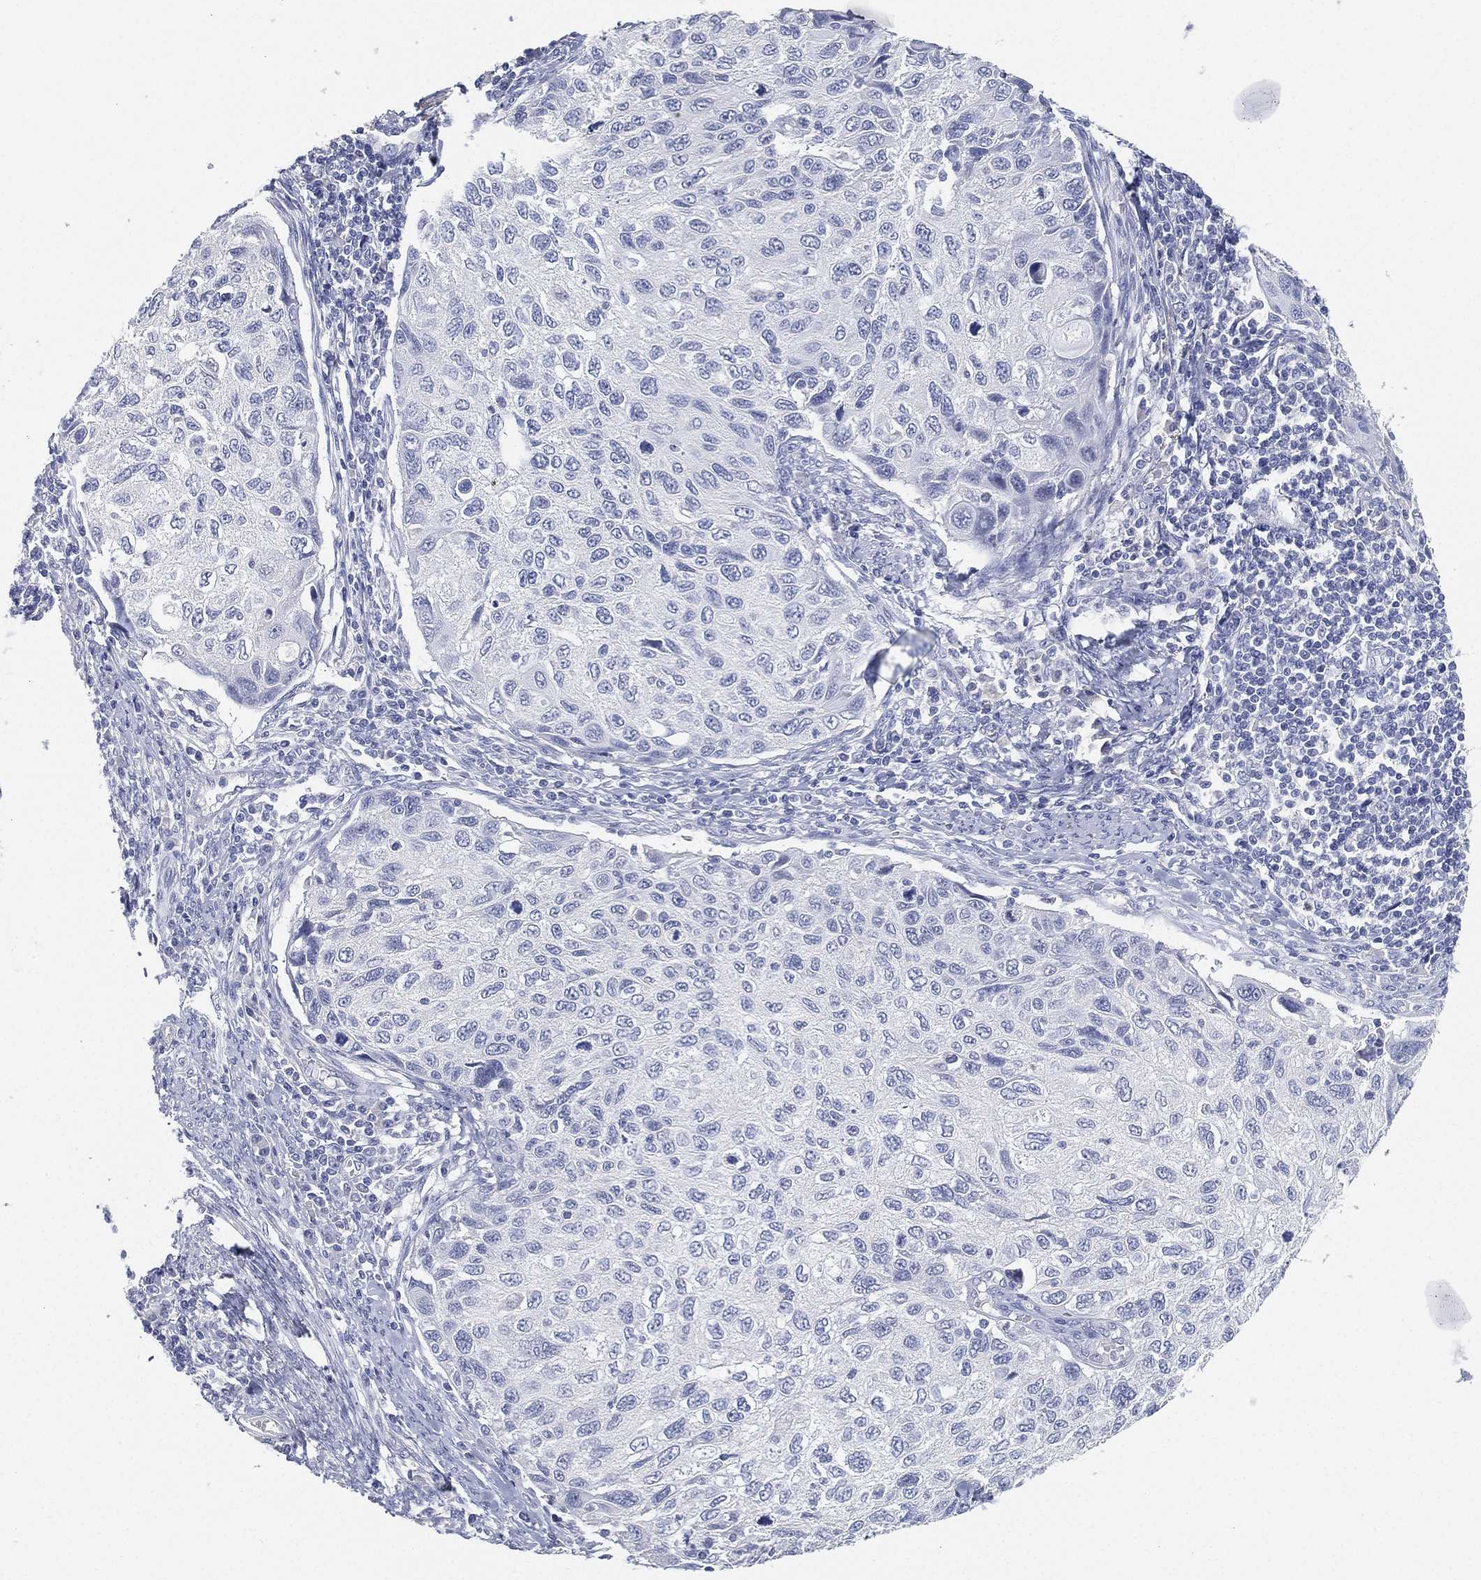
{"staining": {"intensity": "negative", "quantity": "none", "location": "none"}, "tissue": "cervical cancer", "cell_type": "Tumor cells", "image_type": "cancer", "snomed": [{"axis": "morphology", "description": "Squamous cell carcinoma, NOS"}, {"axis": "topography", "description": "Cervix"}], "caption": "DAB (3,3'-diaminobenzidine) immunohistochemical staining of human cervical cancer displays no significant expression in tumor cells.", "gene": "FAM187B", "patient": {"sex": "female", "age": 70}}